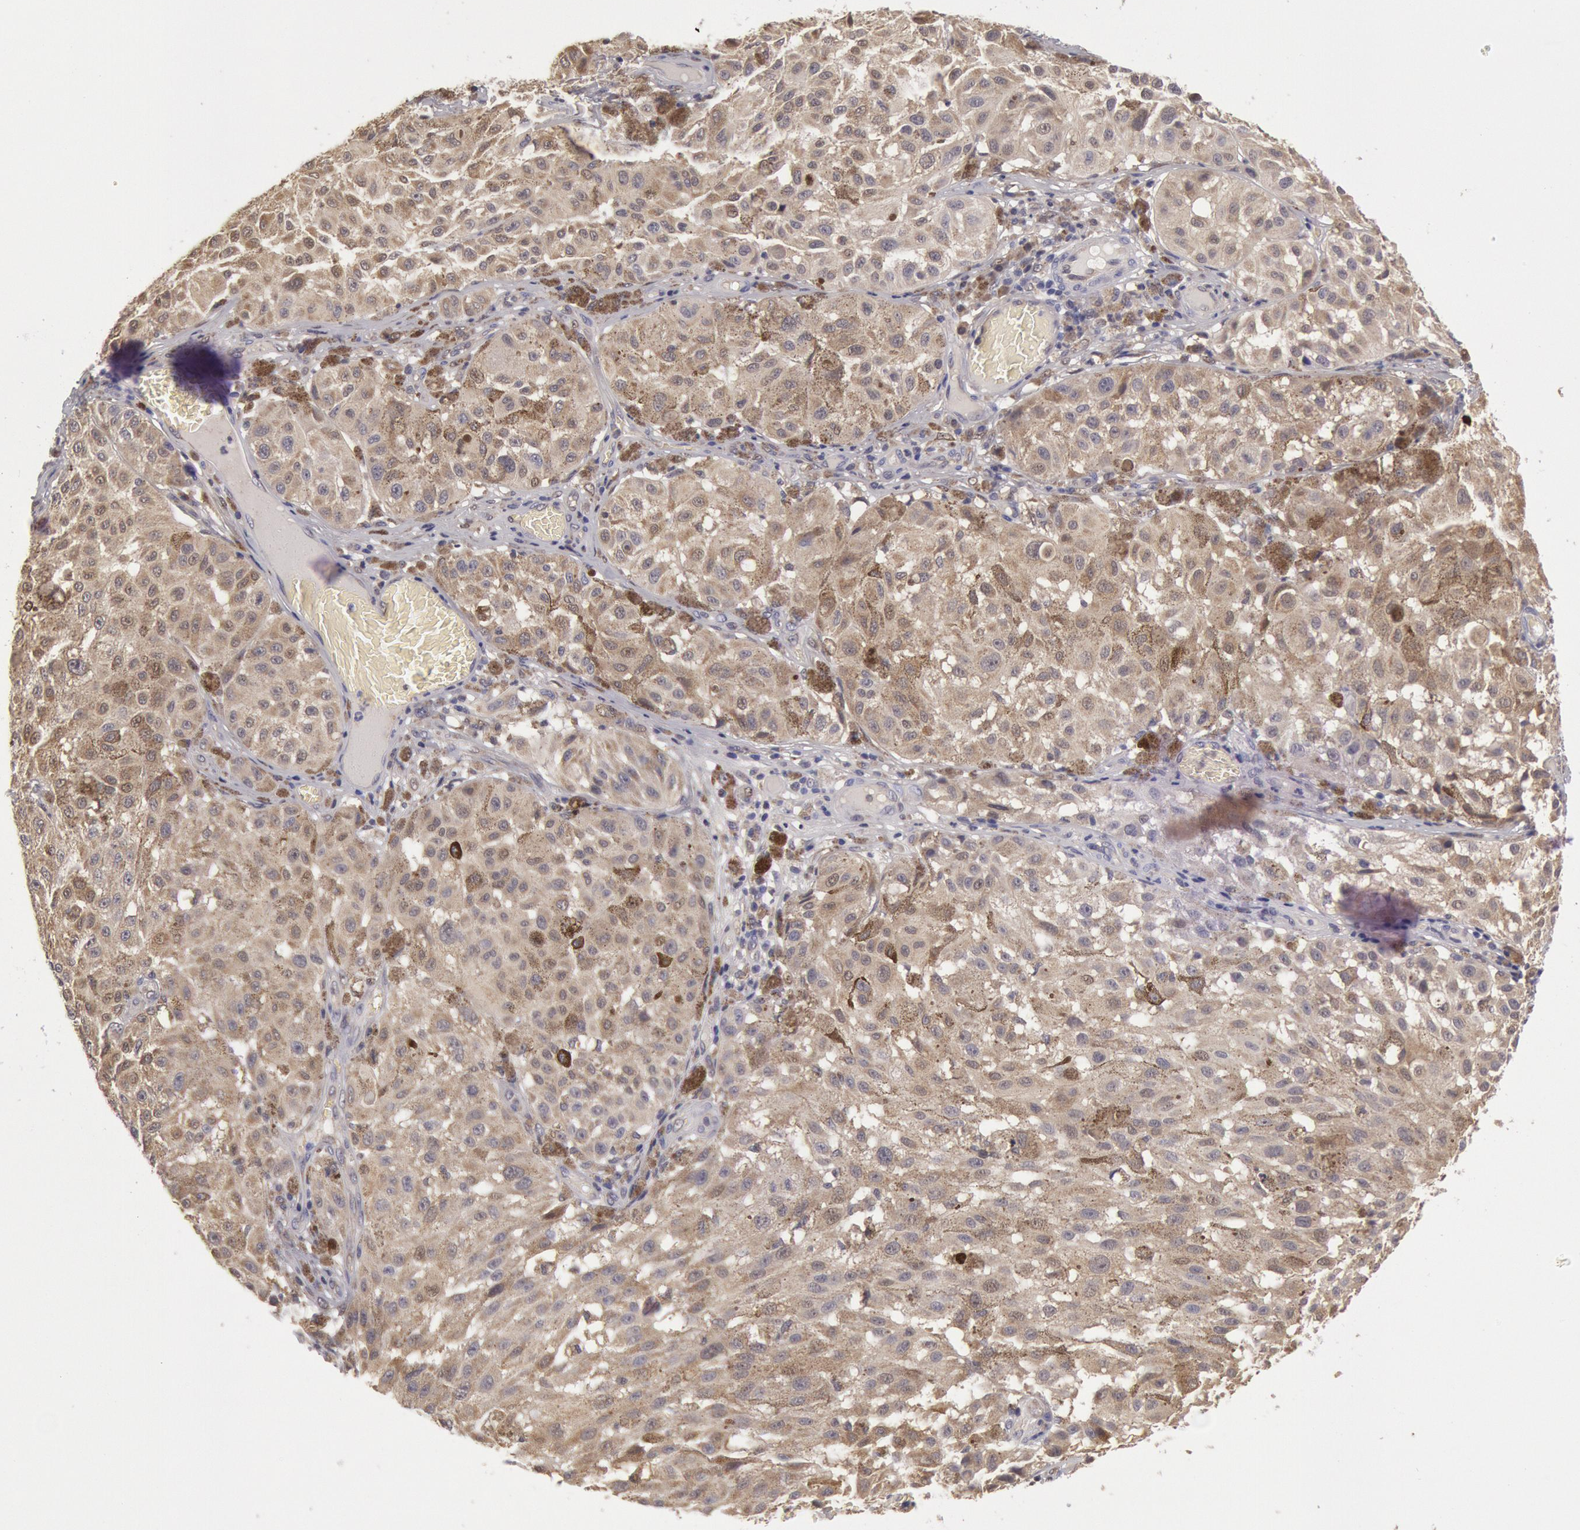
{"staining": {"intensity": "weak", "quantity": ">75%", "location": "cytoplasmic/membranous"}, "tissue": "melanoma", "cell_type": "Tumor cells", "image_type": "cancer", "snomed": [{"axis": "morphology", "description": "Malignant melanoma, NOS"}, {"axis": "topography", "description": "Skin"}], "caption": "A histopathology image of human malignant melanoma stained for a protein exhibits weak cytoplasmic/membranous brown staining in tumor cells.", "gene": "MPST", "patient": {"sex": "female", "age": 64}}